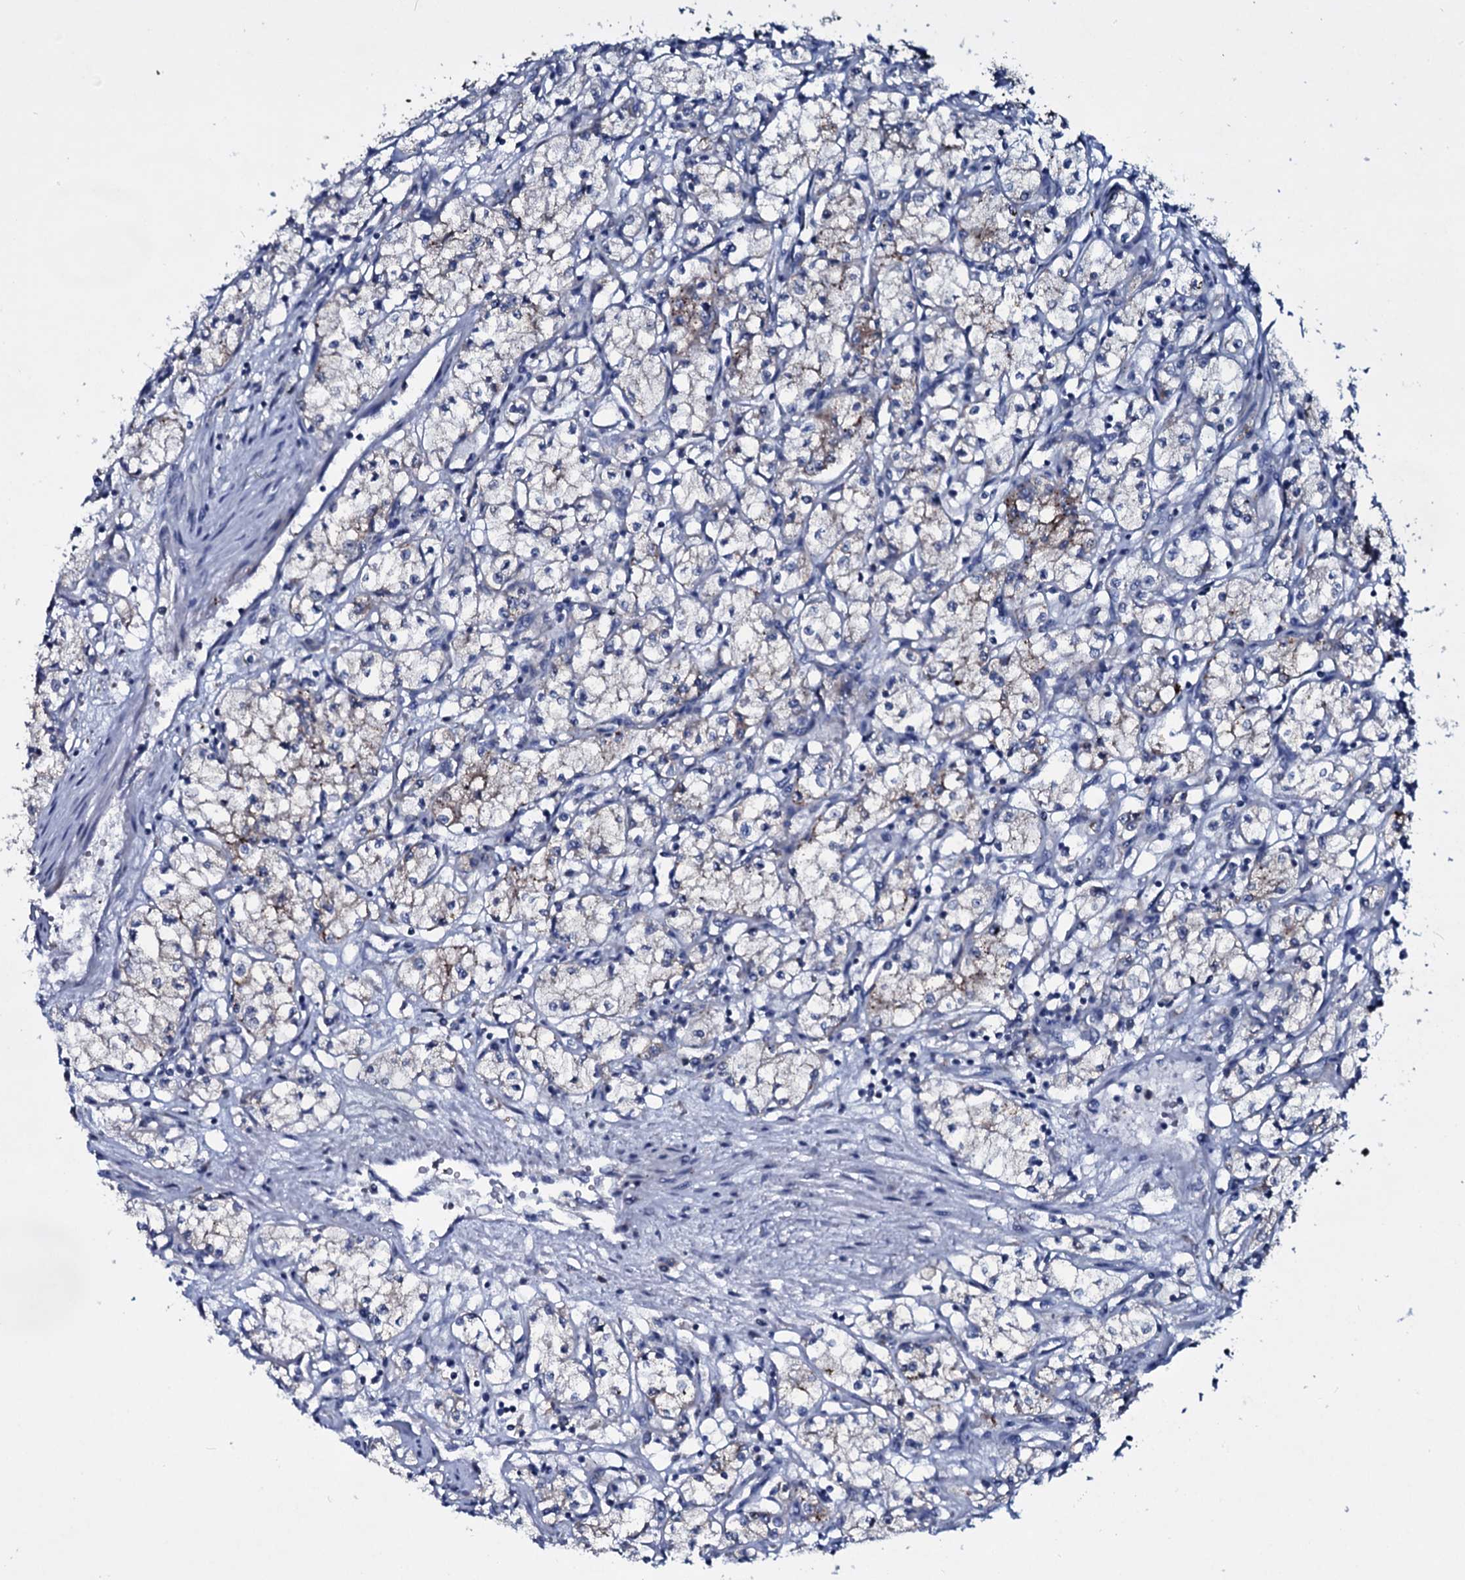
{"staining": {"intensity": "negative", "quantity": "none", "location": "none"}, "tissue": "renal cancer", "cell_type": "Tumor cells", "image_type": "cancer", "snomed": [{"axis": "morphology", "description": "Adenocarcinoma, NOS"}, {"axis": "topography", "description": "Kidney"}], "caption": "Immunohistochemistry of human renal cancer displays no positivity in tumor cells.", "gene": "TPGS2", "patient": {"sex": "male", "age": 59}}